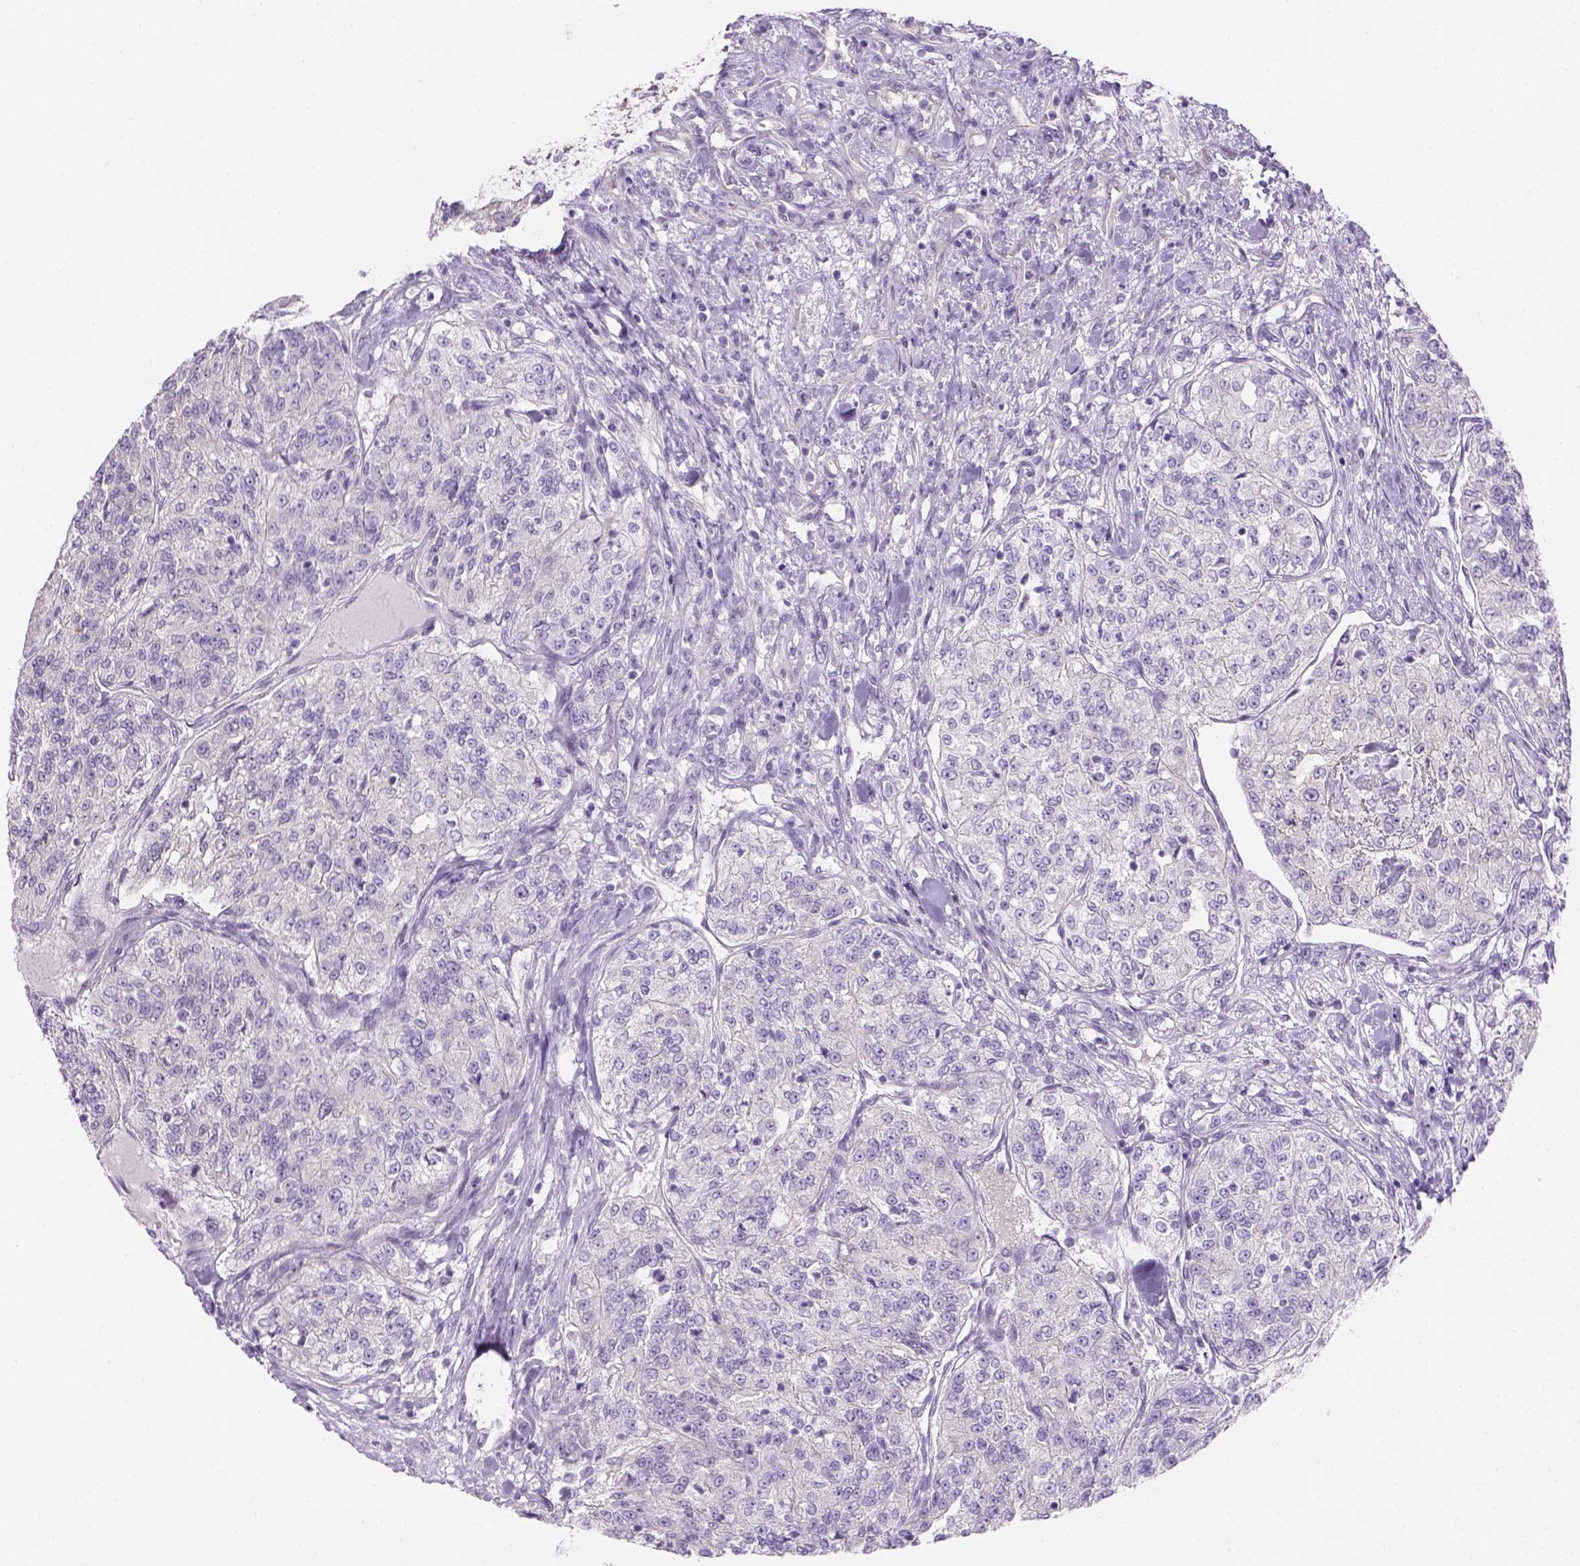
{"staining": {"intensity": "negative", "quantity": "none", "location": "none"}, "tissue": "renal cancer", "cell_type": "Tumor cells", "image_type": "cancer", "snomed": [{"axis": "morphology", "description": "Adenocarcinoma, NOS"}, {"axis": "topography", "description": "Kidney"}], "caption": "Immunohistochemistry of human renal cancer (adenocarcinoma) demonstrates no expression in tumor cells.", "gene": "CACNB1", "patient": {"sex": "female", "age": 63}}